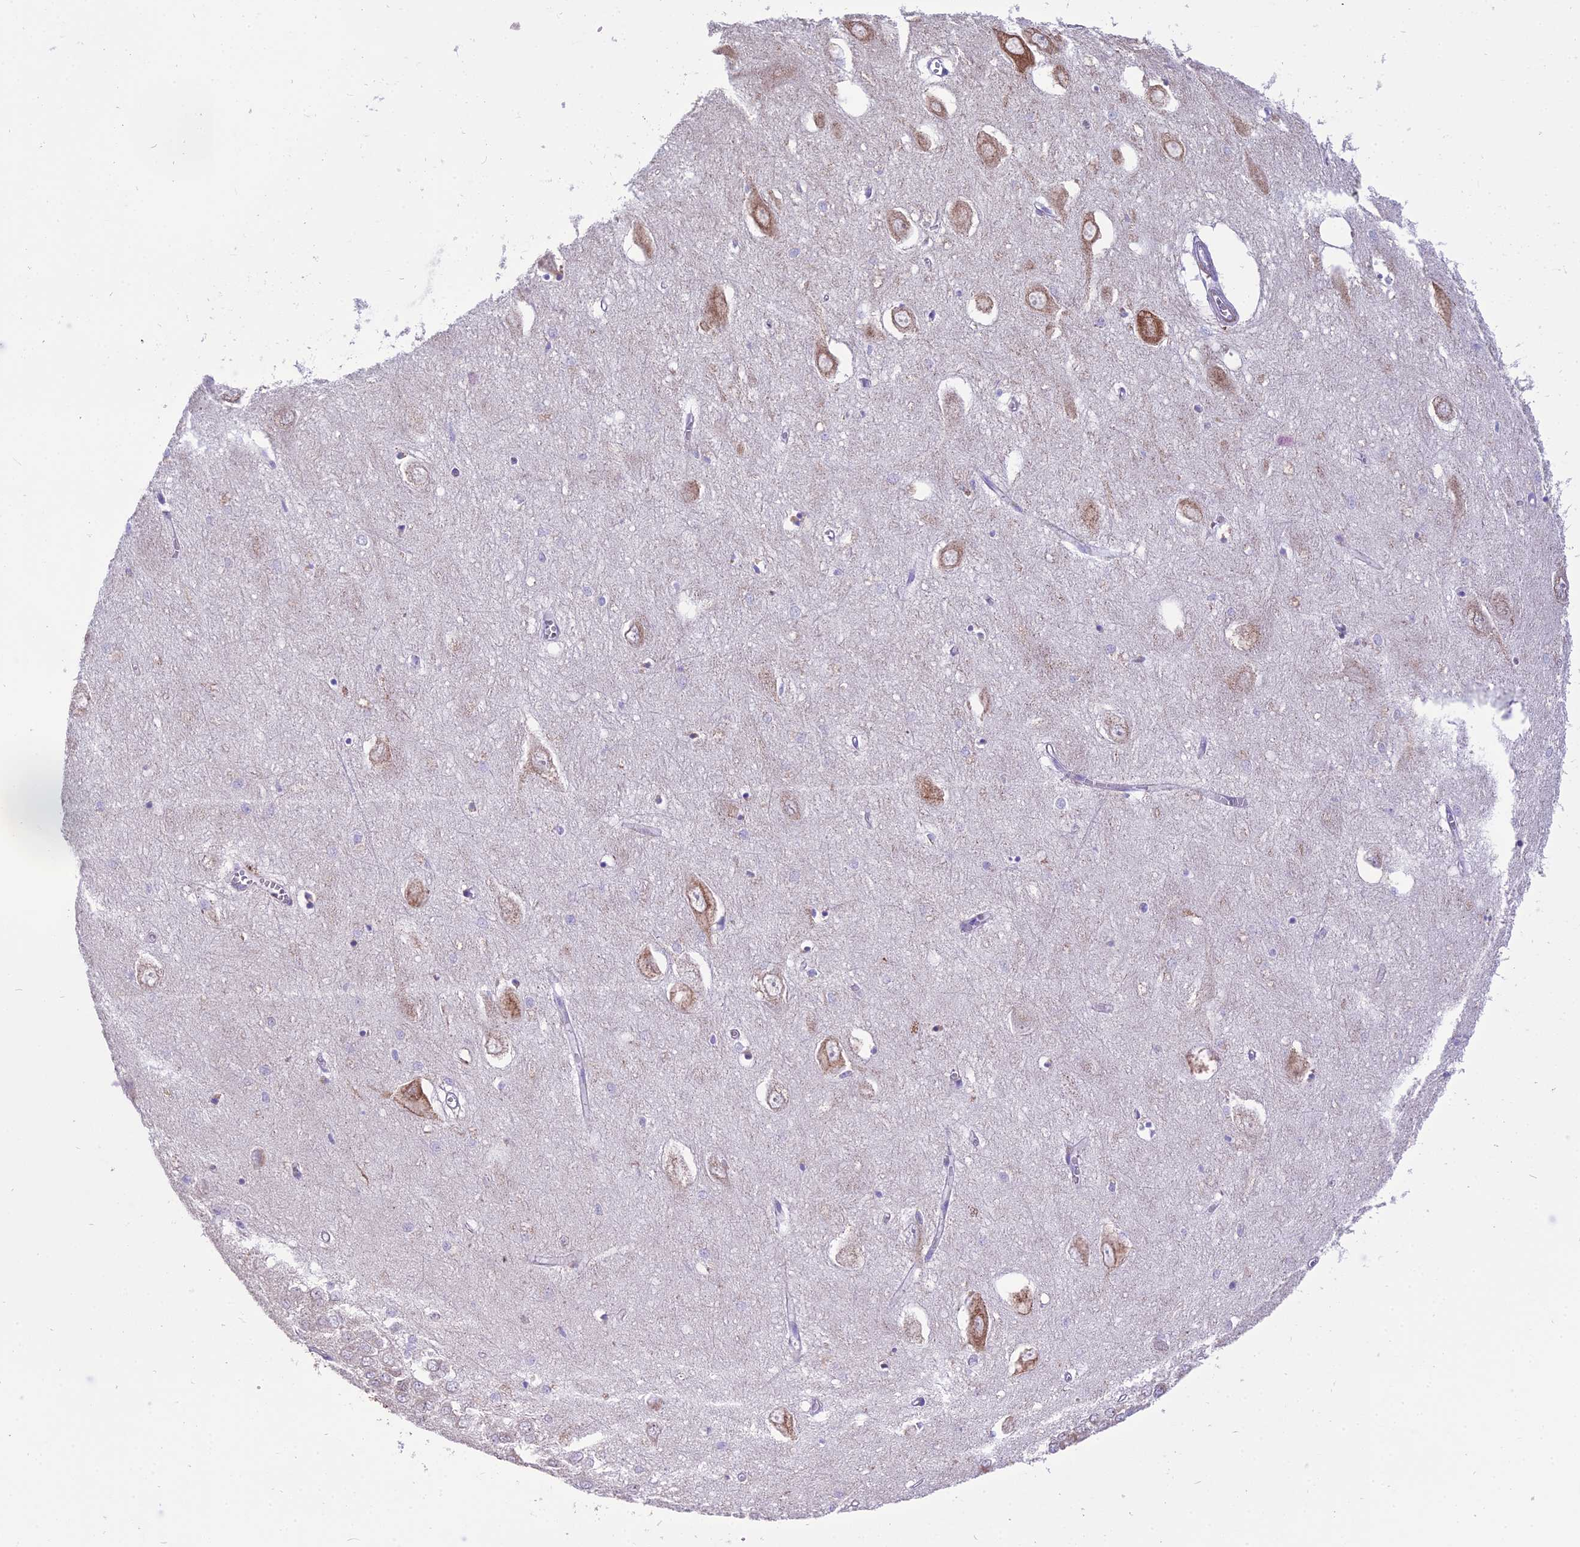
{"staining": {"intensity": "weak", "quantity": "<25%", "location": "cytoplasmic/membranous"}, "tissue": "hippocampus", "cell_type": "Glial cells", "image_type": "normal", "snomed": [{"axis": "morphology", "description": "Normal tissue, NOS"}, {"axis": "topography", "description": "Hippocampus"}], "caption": "Image shows no protein expression in glial cells of benign hippocampus. (DAB immunohistochemistry visualized using brightfield microscopy, high magnification).", "gene": "MRPS34", "patient": {"sex": "female", "age": 64}}